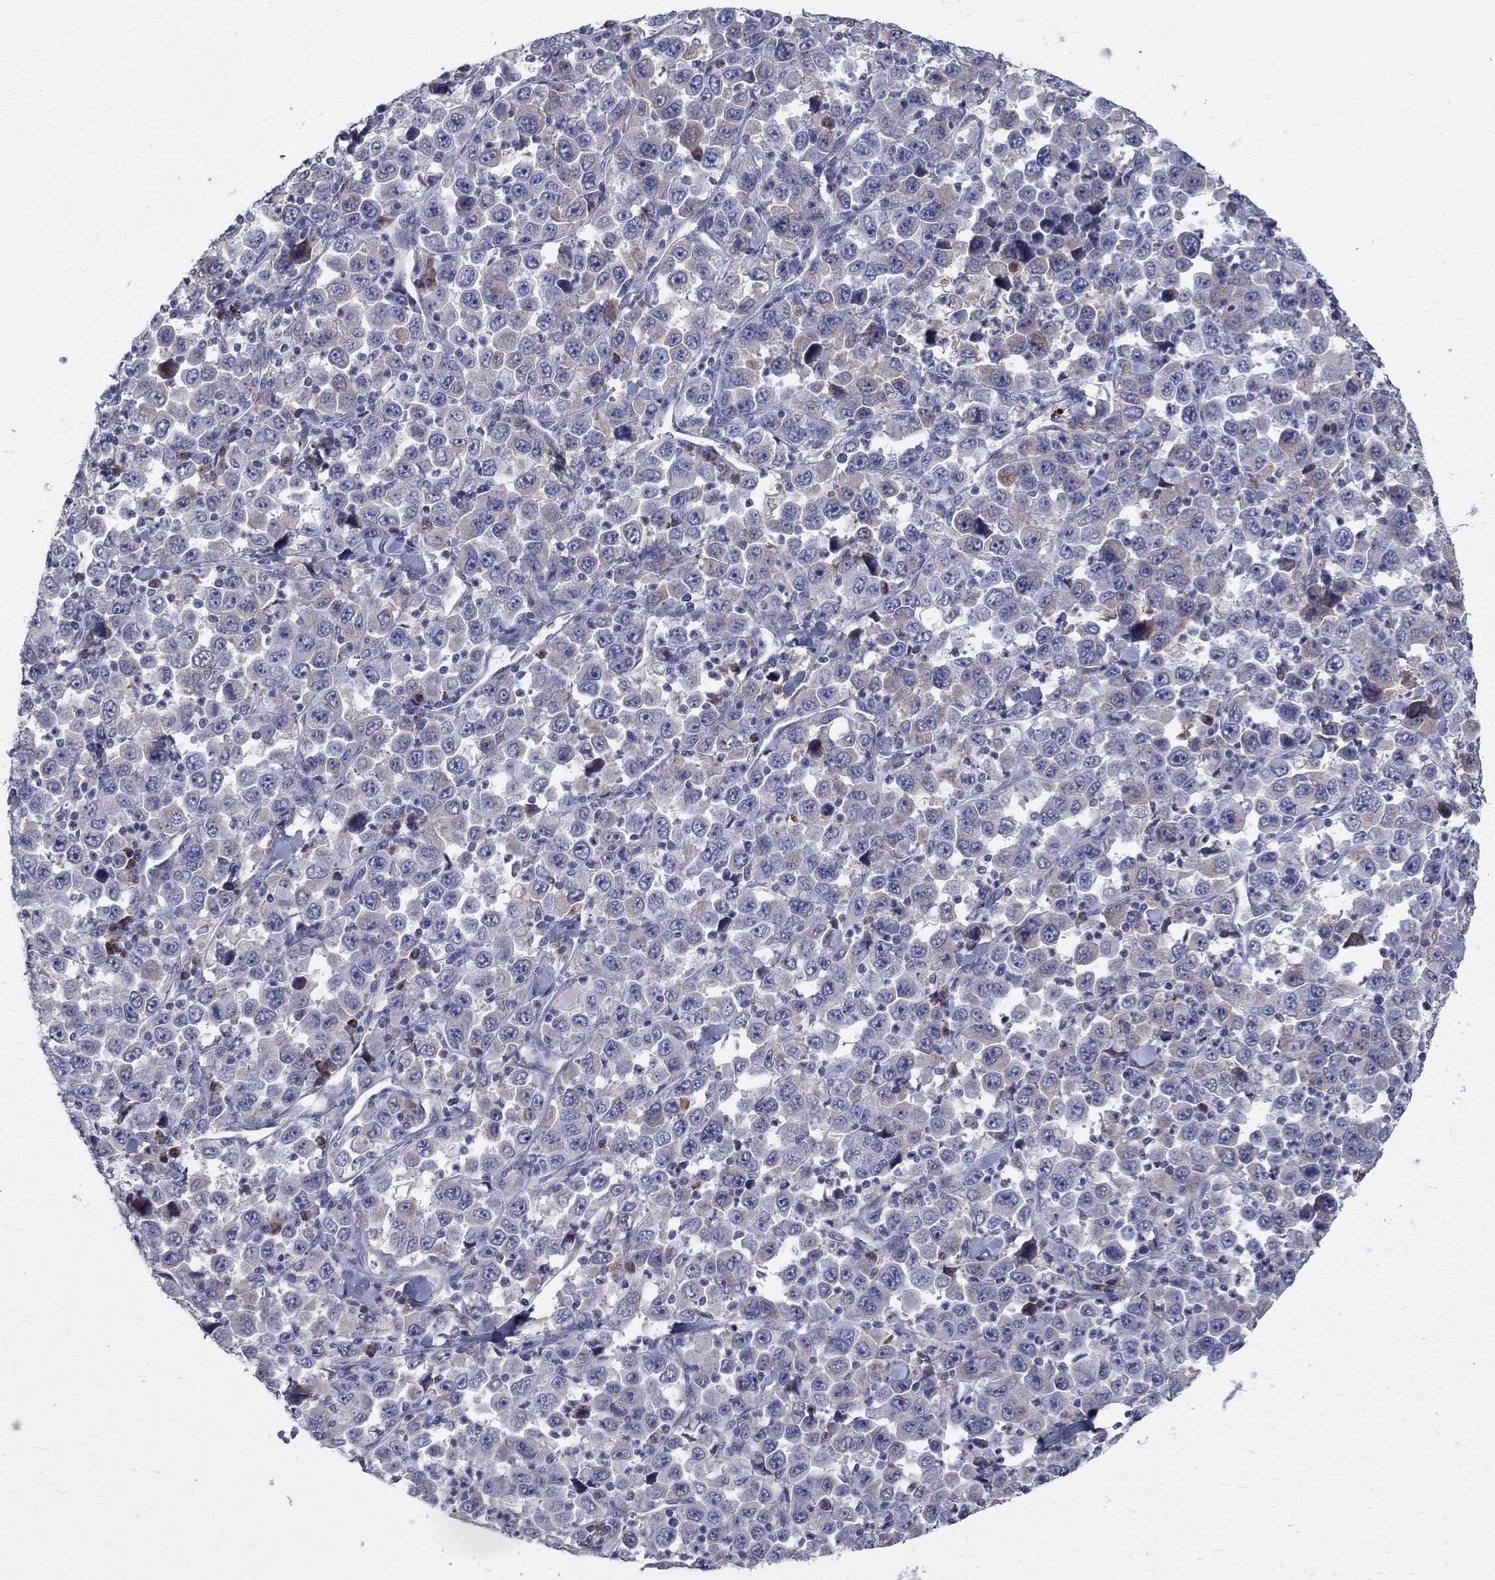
{"staining": {"intensity": "negative", "quantity": "none", "location": "none"}, "tissue": "stomach cancer", "cell_type": "Tumor cells", "image_type": "cancer", "snomed": [{"axis": "morphology", "description": "Normal tissue, NOS"}, {"axis": "morphology", "description": "Adenocarcinoma, NOS"}, {"axis": "topography", "description": "Stomach, upper"}, {"axis": "topography", "description": "Stomach"}], "caption": "IHC image of neoplastic tissue: human stomach cancer stained with DAB (3,3'-diaminobenzidine) reveals no significant protein positivity in tumor cells.", "gene": "SLC4A10", "patient": {"sex": "male", "age": 59}}